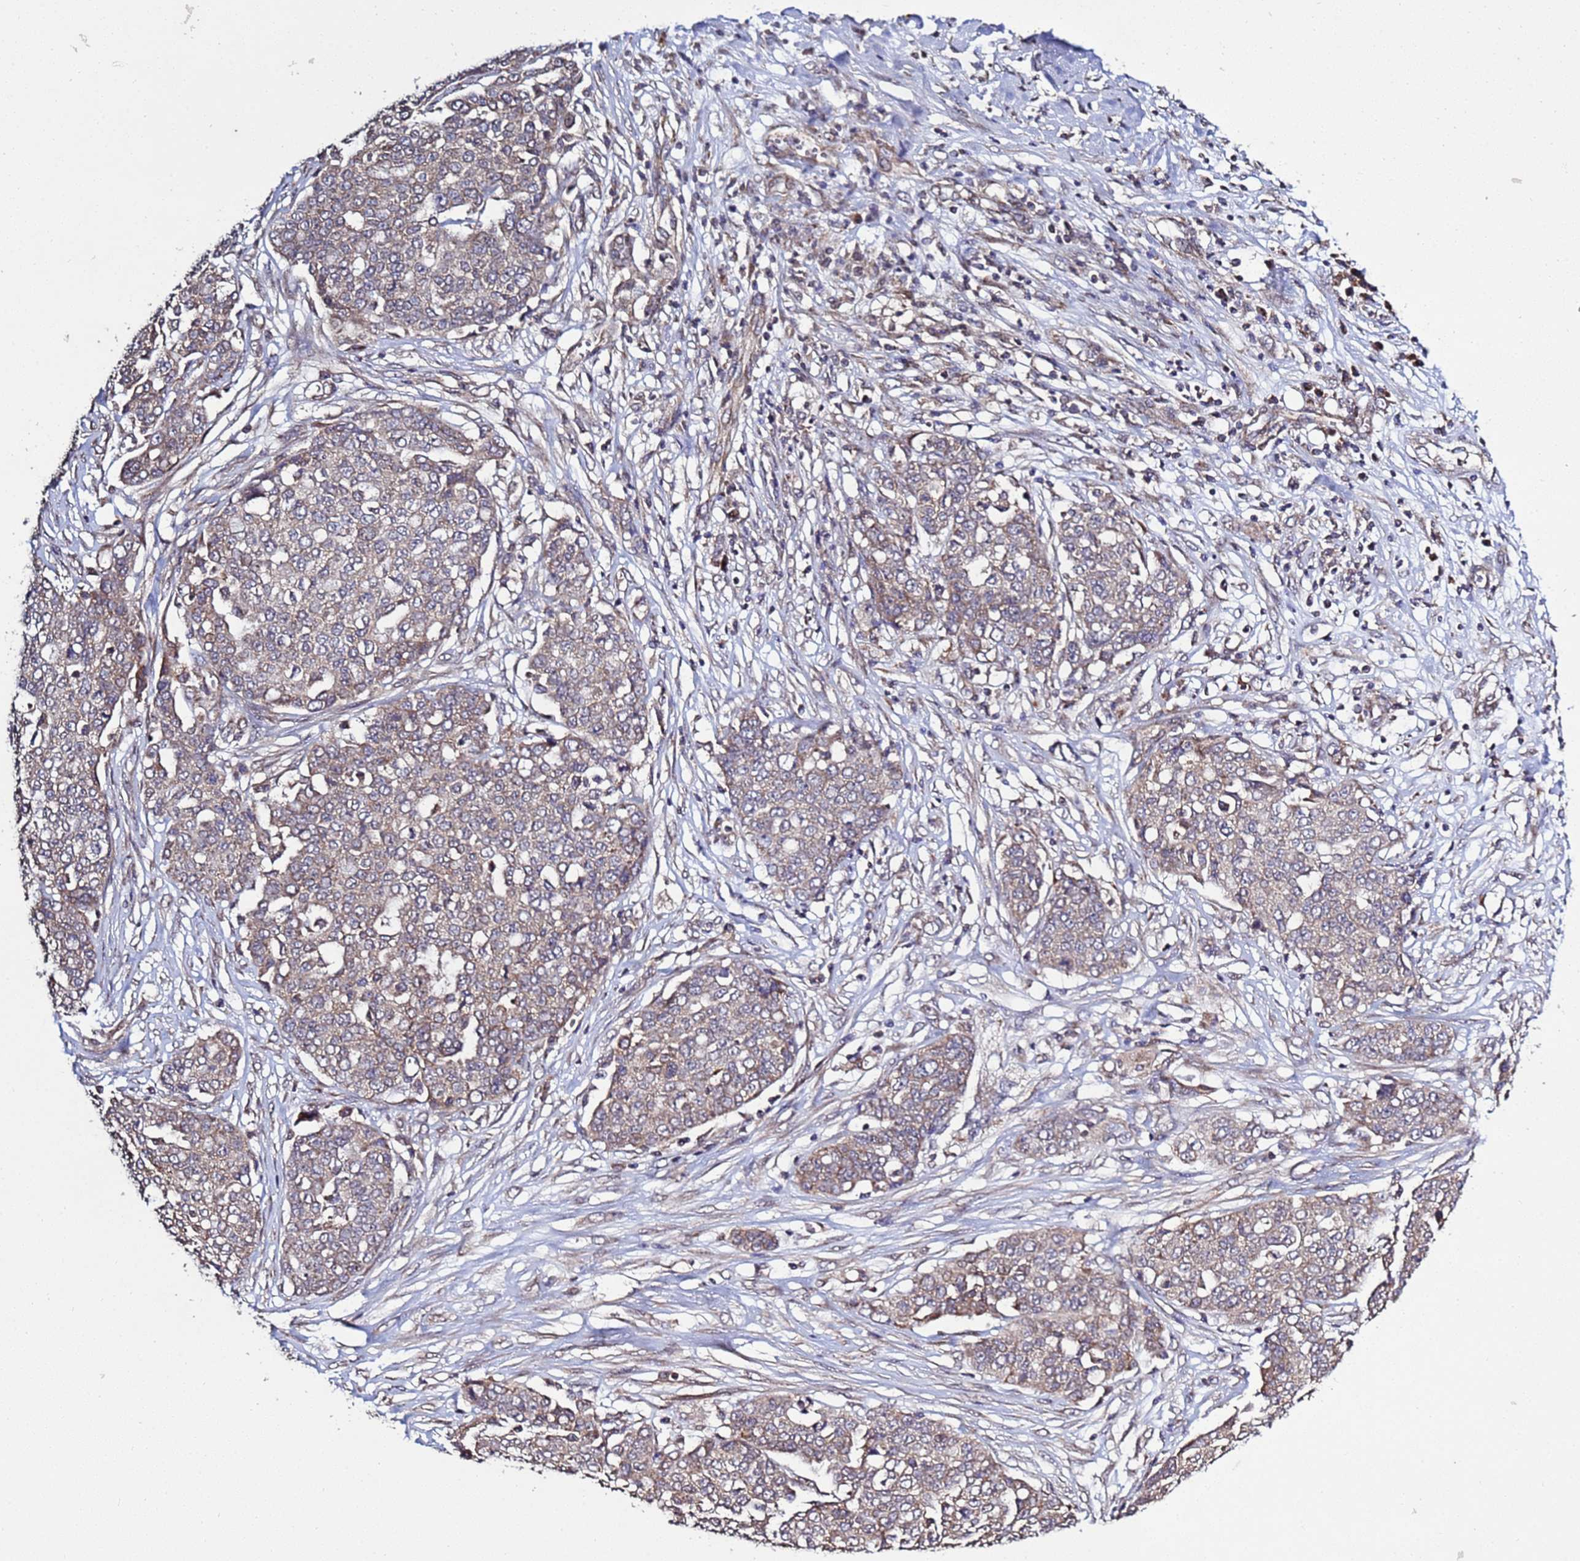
{"staining": {"intensity": "weak", "quantity": ">75%", "location": "cytoplasmic/membranous"}, "tissue": "ovarian cancer", "cell_type": "Tumor cells", "image_type": "cancer", "snomed": [{"axis": "morphology", "description": "Cystadenocarcinoma, serous, NOS"}, {"axis": "topography", "description": "Soft tissue"}, {"axis": "topography", "description": "Ovary"}], "caption": "Protein positivity by immunohistochemistry (IHC) shows weak cytoplasmic/membranous expression in approximately >75% of tumor cells in ovarian serous cystadenocarcinoma.", "gene": "P2RX7", "patient": {"sex": "female", "age": 57}}